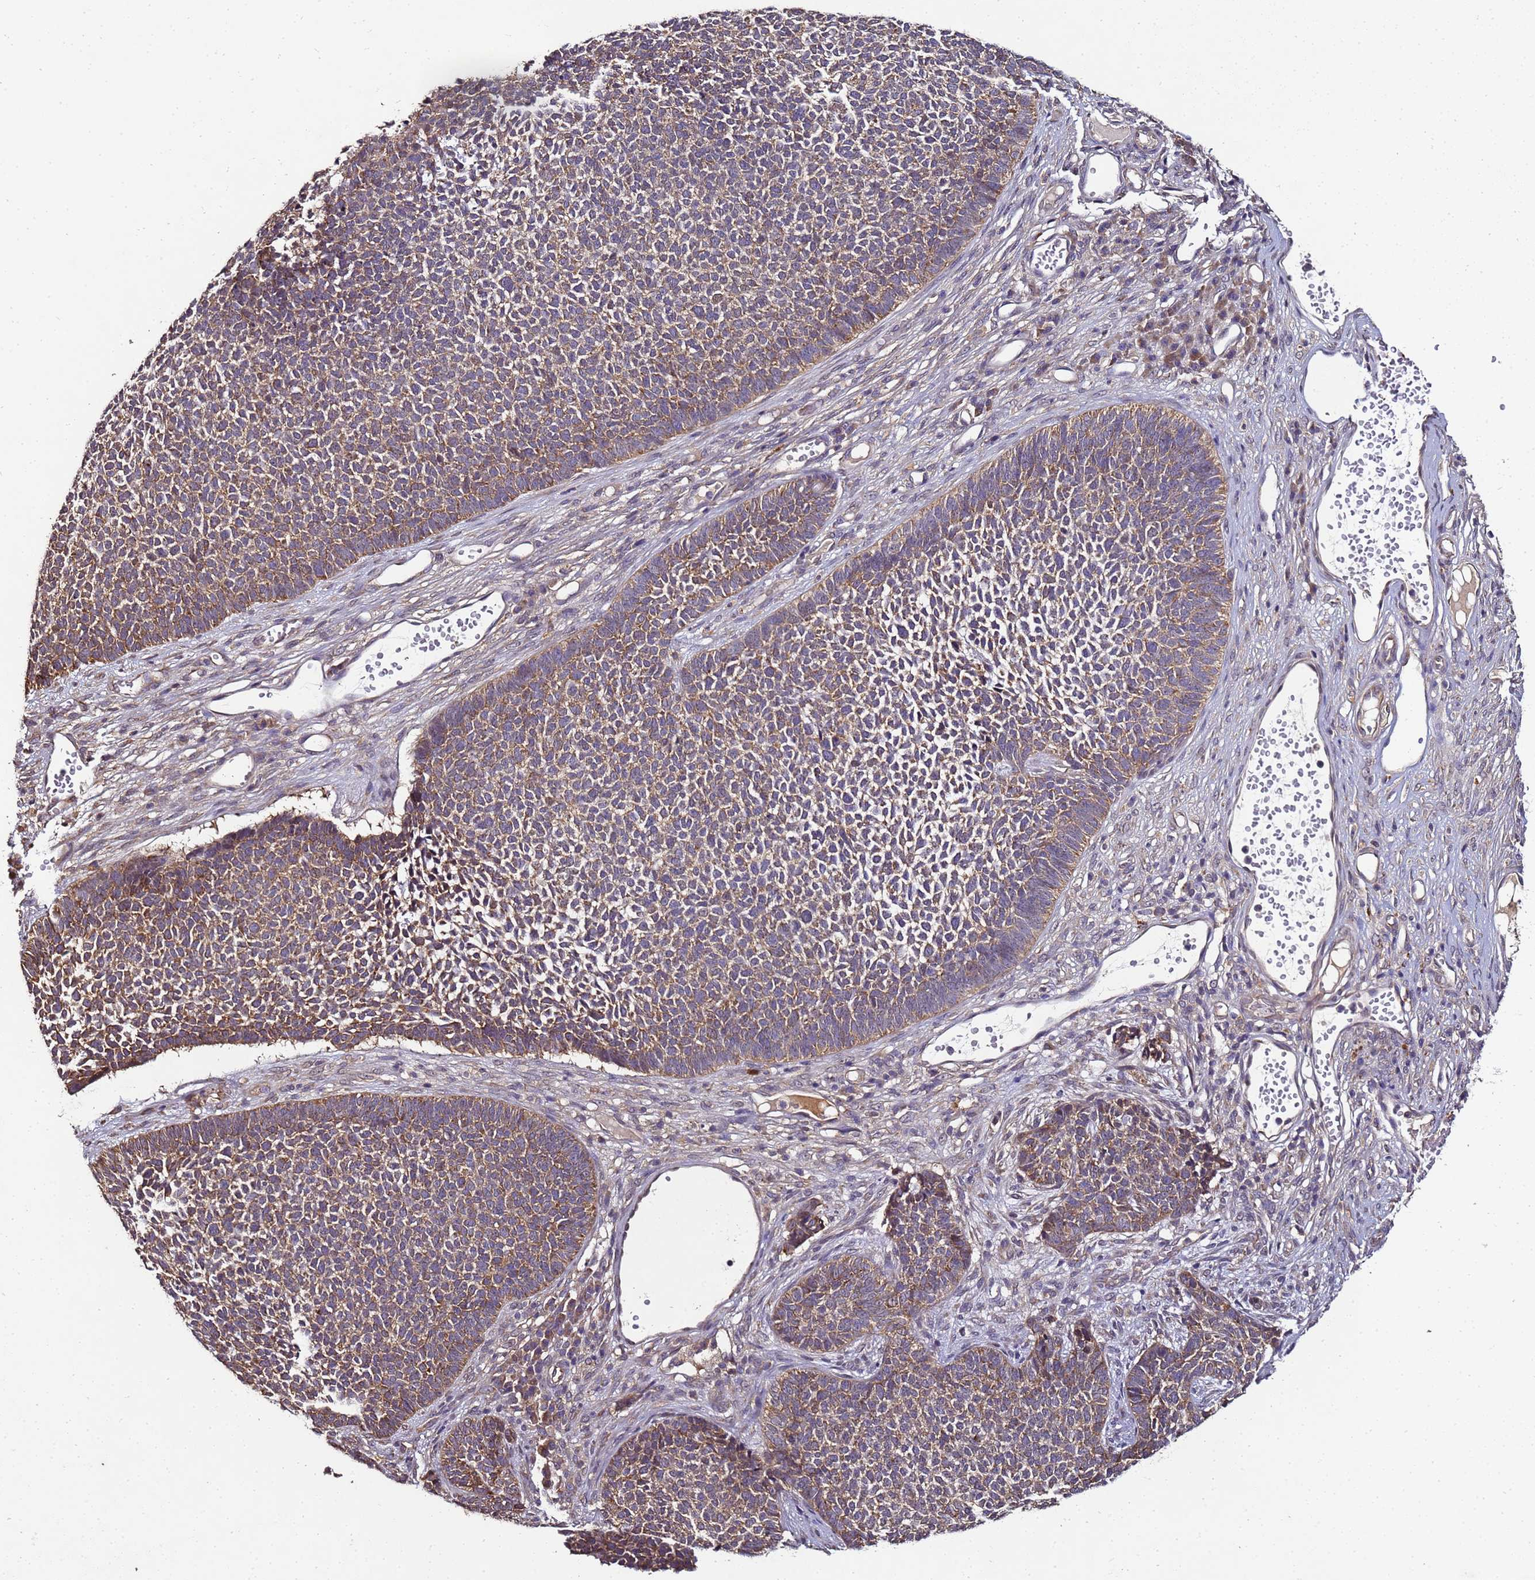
{"staining": {"intensity": "moderate", "quantity": ">75%", "location": "cytoplasmic/membranous"}, "tissue": "skin cancer", "cell_type": "Tumor cells", "image_type": "cancer", "snomed": [{"axis": "morphology", "description": "Basal cell carcinoma"}, {"axis": "topography", "description": "Skin"}], "caption": "Protein staining of skin basal cell carcinoma tissue displays moderate cytoplasmic/membranous positivity in approximately >75% of tumor cells.", "gene": "ANKRD17", "patient": {"sex": "female", "age": 84}}